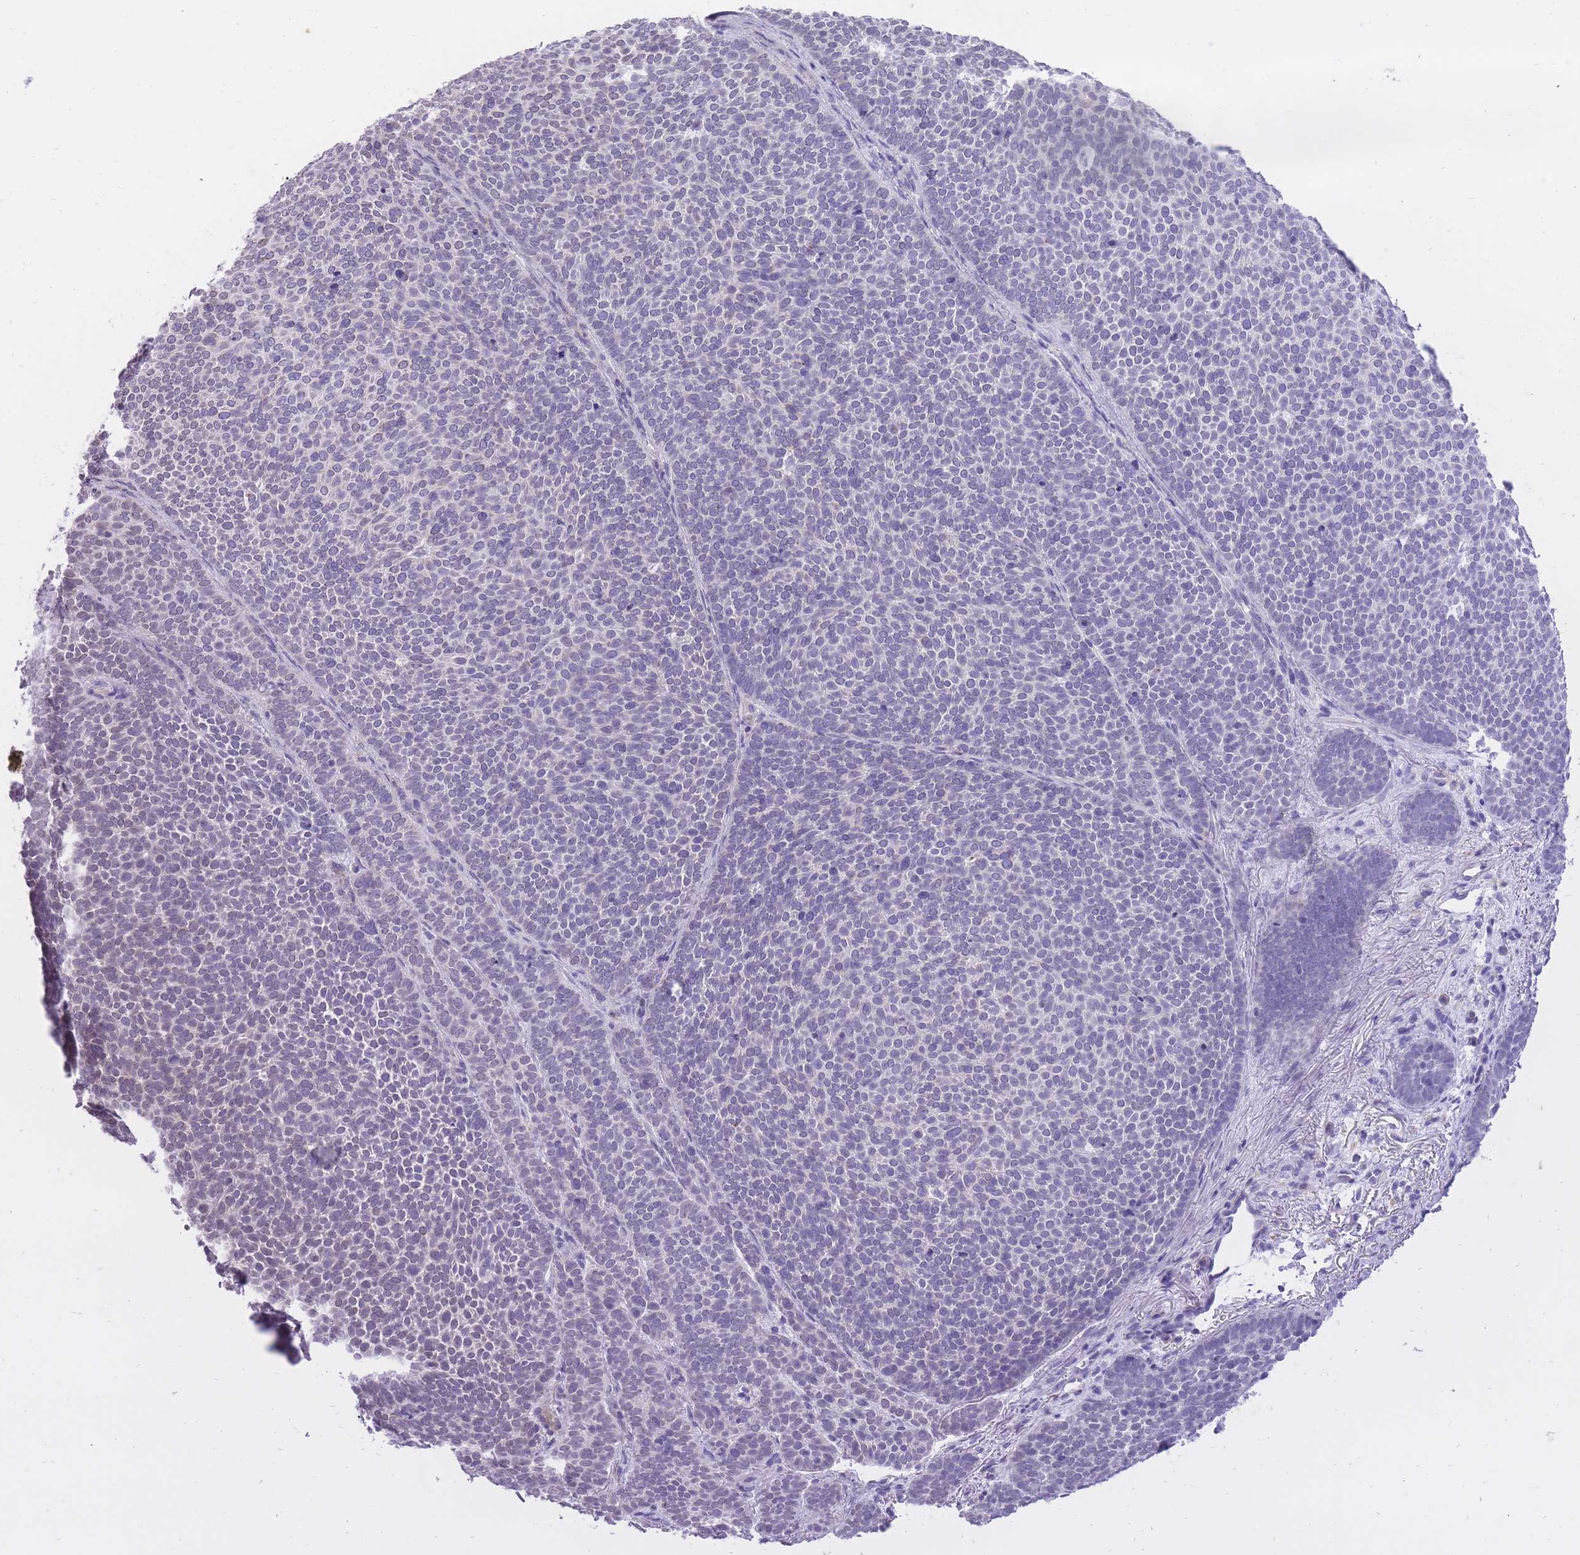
{"staining": {"intensity": "negative", "quantity": "none", "location": "none"}, "tissue": "skin cancer", "cell_type": "Tumor cells", "image_type": "cancer", "snomed": [{"axis": "morphology", "description": "Basal cell carcinoma"}, {"axis": "topography", "description": "Skin"}], "caption": "An image of human basal cell carcinoma (skin) is negative for staining in tumor cells. (IHC, brightfield microscopy, high magnification).", "gene": "DENND2D", "patient": {"sex": "female", "age": 77}}